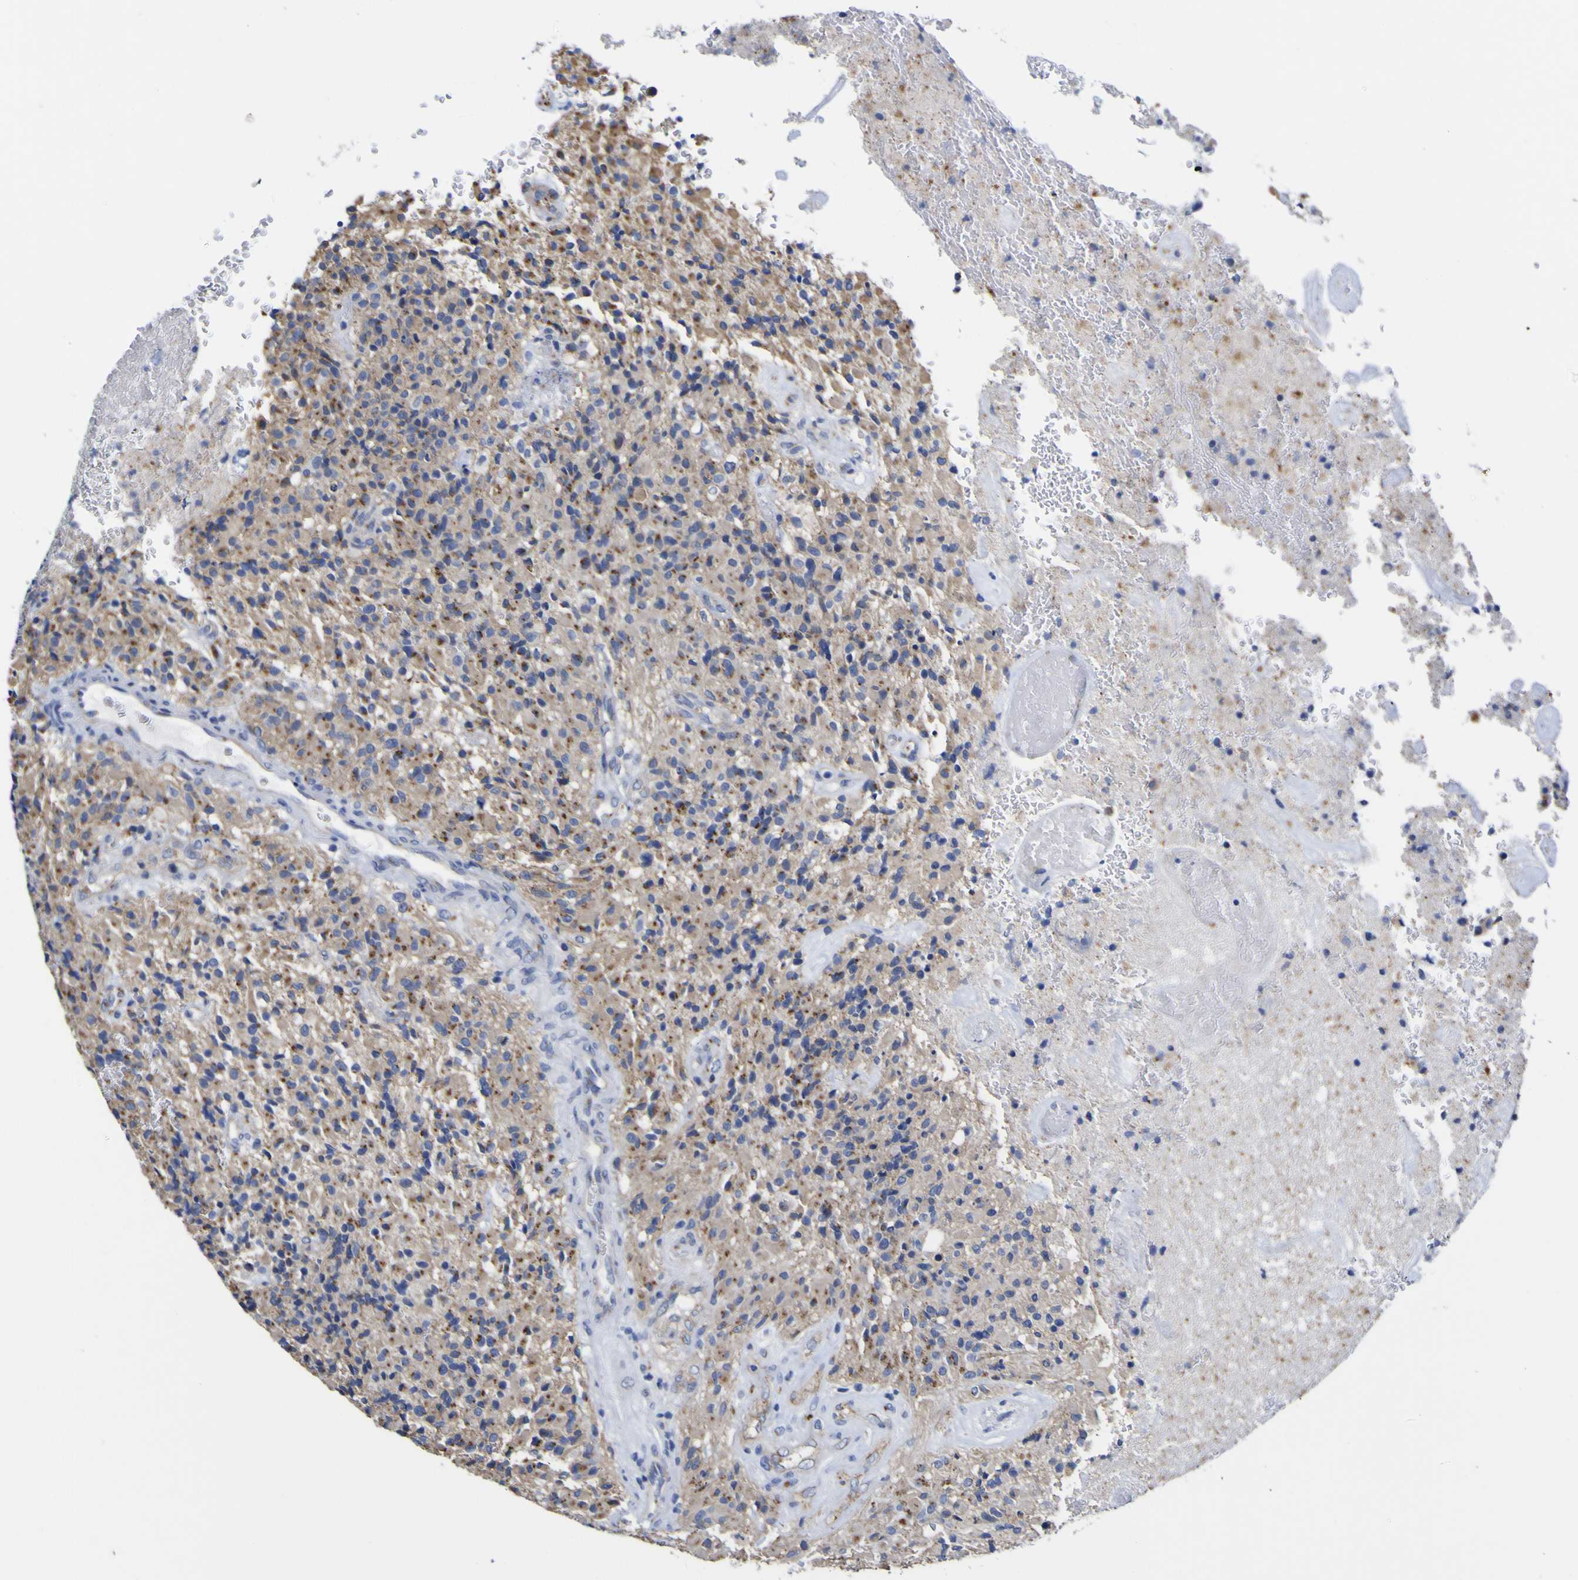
{"staining": {"intensity": "moderate", "quantity": "25%-75%", "location": "cytoplasmic/membranous"}, "tissue": "glioma", "cell_type": "Tumor cells", "image_type": "cancer", "snomed": [{"axis": "morphology", "description": "Glioma, malignant, High grade"}, {"axis": "topography", "description": "Brain"}], "caption": "Human glioma stained for a protein (brown) demonstrates moderate cytoplasmic/membranous positive staining in approximately 25%-75% of tumor cells.", "gene": "GOLM1", "patient": {"sex": "male", "age": 71}}